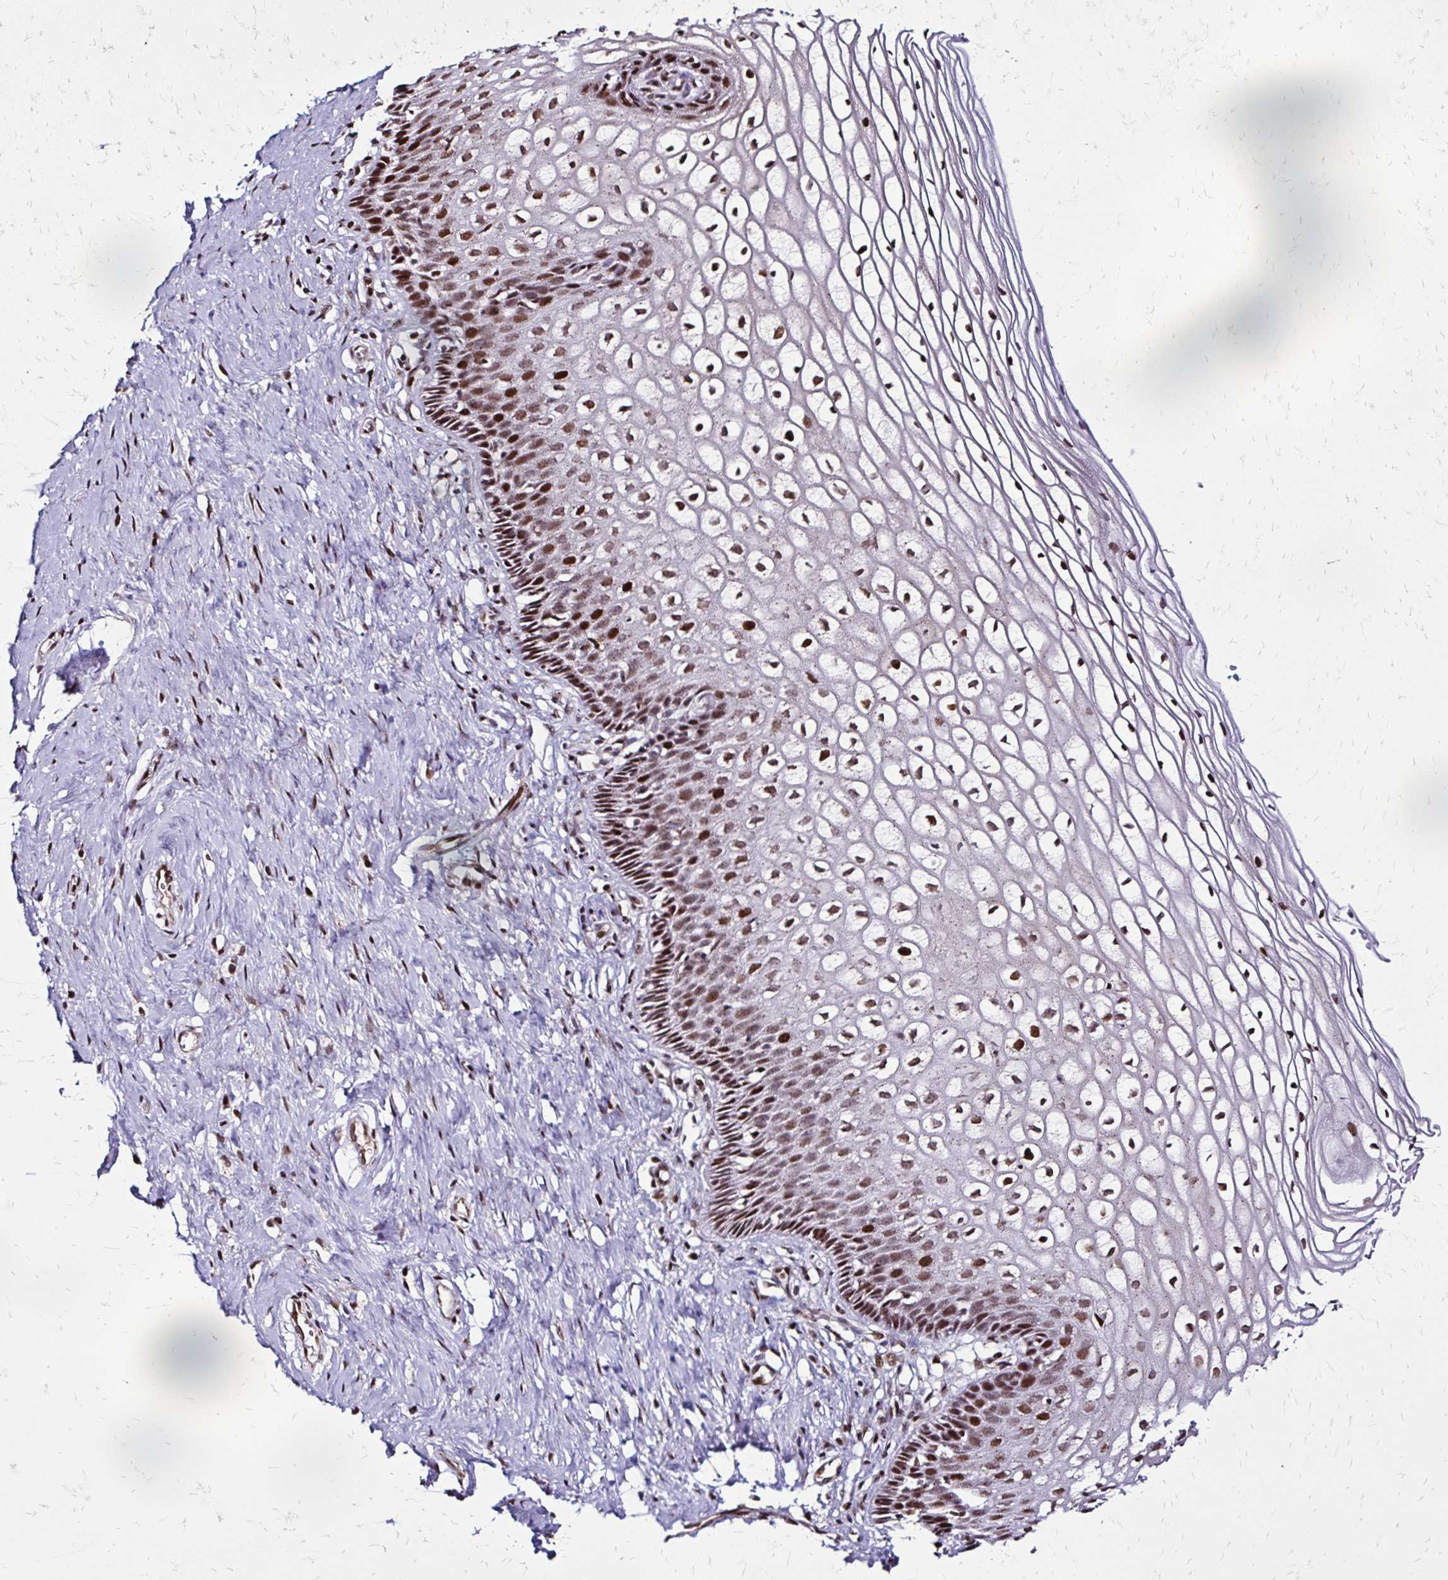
{"staining": {"intensity": "weak", "quantity": "<25%", "location": "nuclear"}, "tissue": "cervix", "cell_type": "Glandular cells", "image_type": "normal", "snomed": [{"axis": "morphology", "description": "Normal tissue, NOS"}, {"axis": "topography", "description": "Cervix"}], "caption": "IHC histopathology image of unremarkable cervix stained for a protein (brown), which displays no positivity in glandular cells. Nuclei are stained in blue.", "gene": "TOB1", "patient": {"sex": "female", "age": 36}}